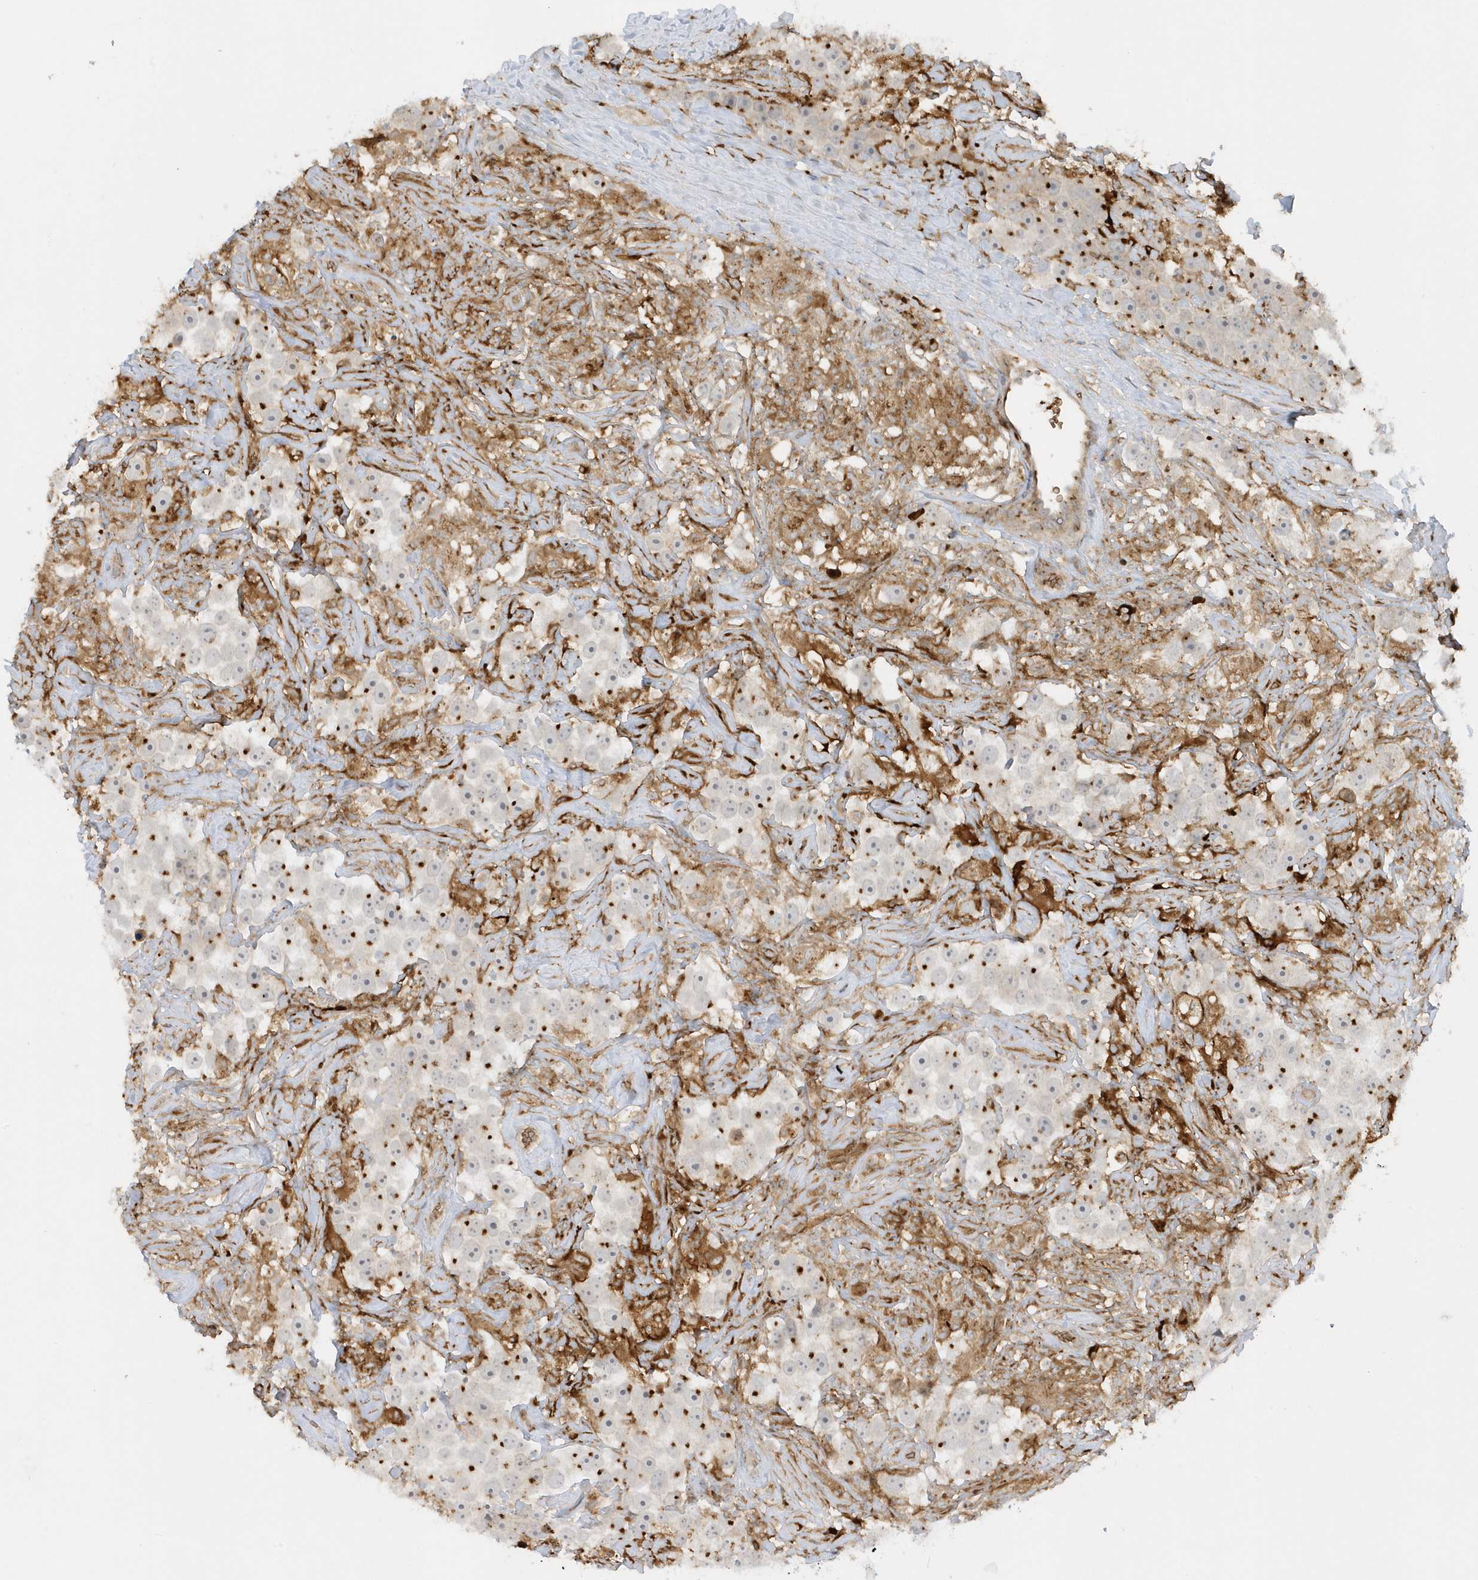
{"staining": {"intensity": "moderate", "quantity": "25%-75%", "location": "cytoplasmic/membranous"}, "tissue": "testis cancer", "cell_type": "Tumor cells", "image_type": "cancer", "snomed": [{"axis": "morphology", "description": "Seminoma, NOS"}, {"axis": "topography", "description": "Testis"}], "caption": "Moderate cytoplasmic/membranous expression is identified in approximately 25%-75% of tumor cells in testis cancer (seminoma).", "gene": "RPP40", "patient": {"sex": "male", "age": 49}}